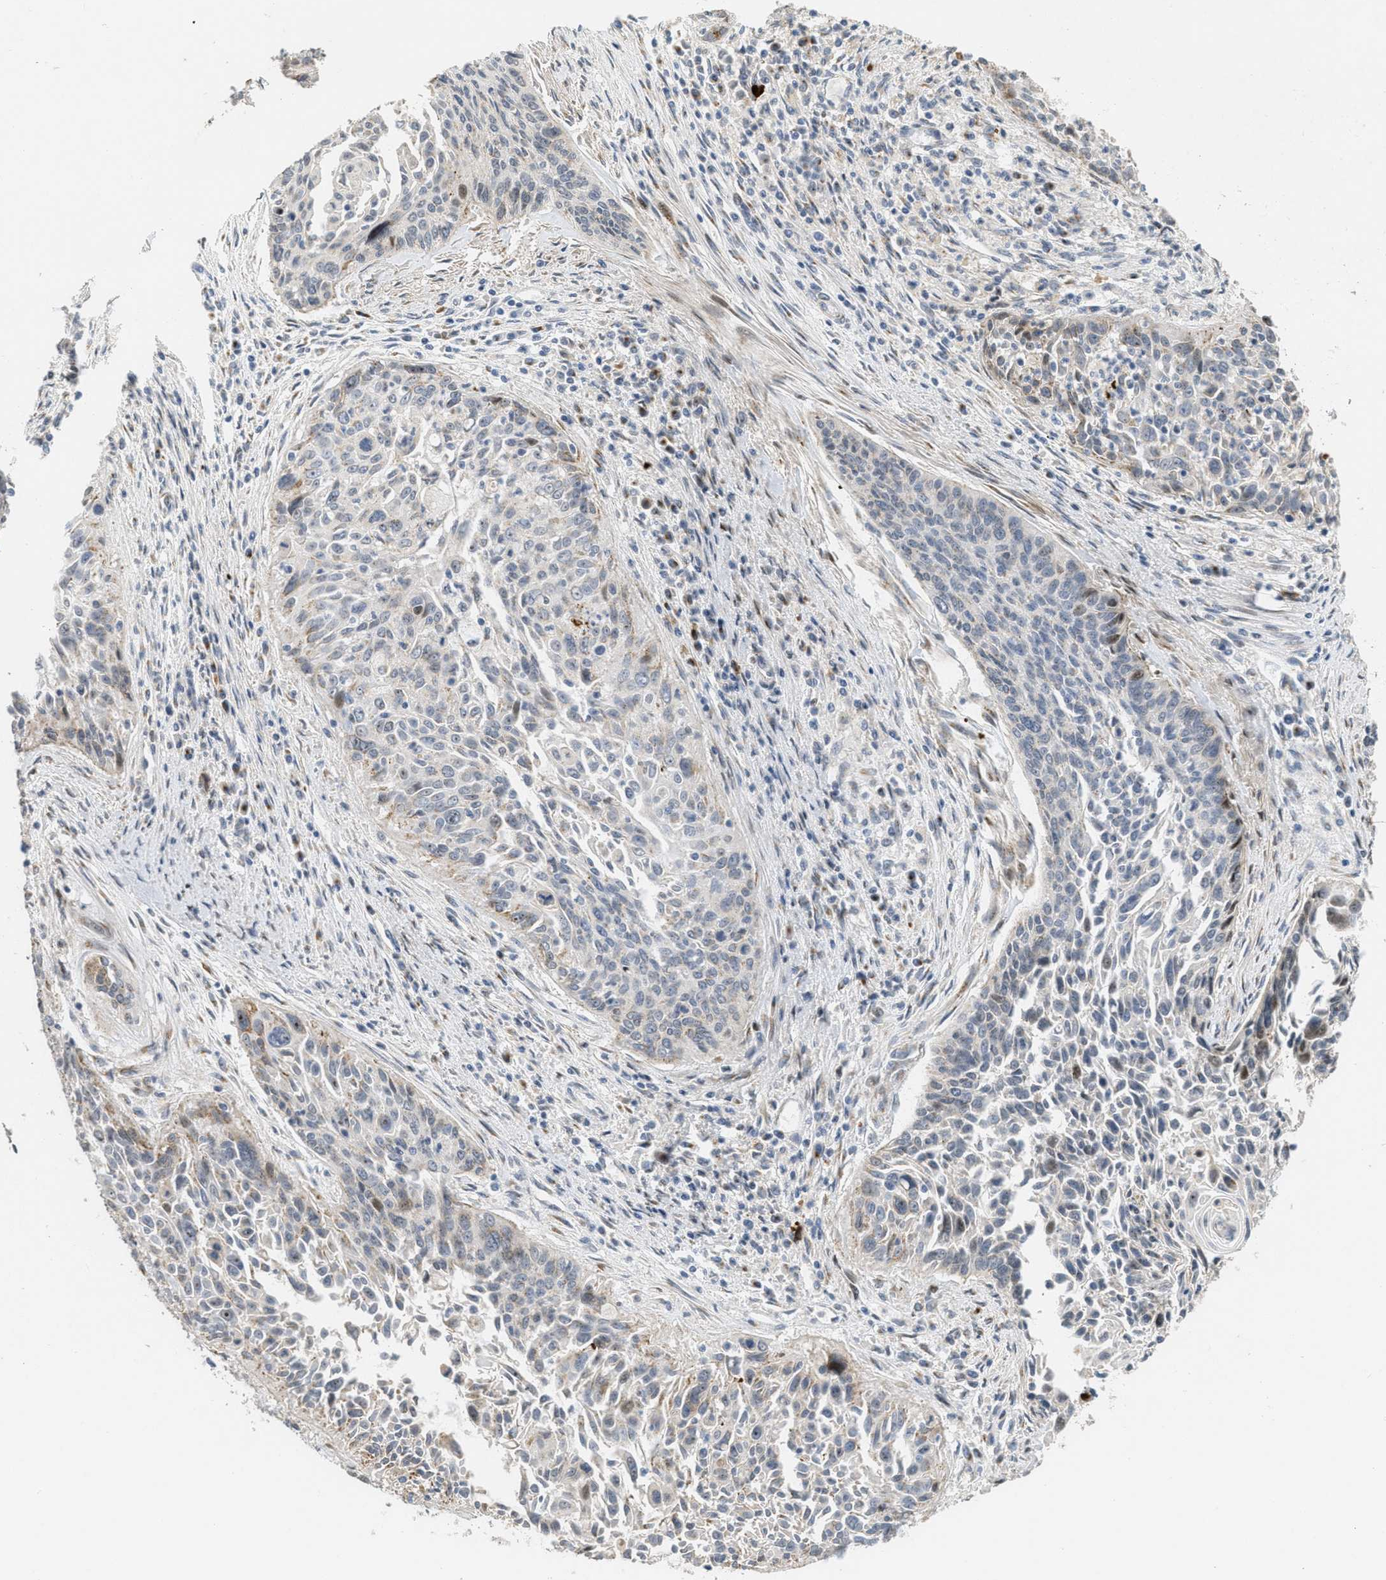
{"staining": {"intensity": "moderate", "quantity": "<25%", "location": "cytoplasmic/membranous"}, "tissue": "cervical cancer", "cell_type": "Tumor cells", "image_type": "cancer", "snomed": [{"axis": "morphology", "description": "Squamous cell carcinoma, NOS"}, {"axis": "topography", "description": "Cervix"}], "caption": "IHC (DAB (3,3'-diaminobenzidine)) staining of human cervical cancer exhibits moderate cytoplasmic/membranous protein positivity in about <25% of tumor cells. Nuclei are stained in blue.", "gene": "ZFPL1", "patient": {"sex": "female", "age": 55}}